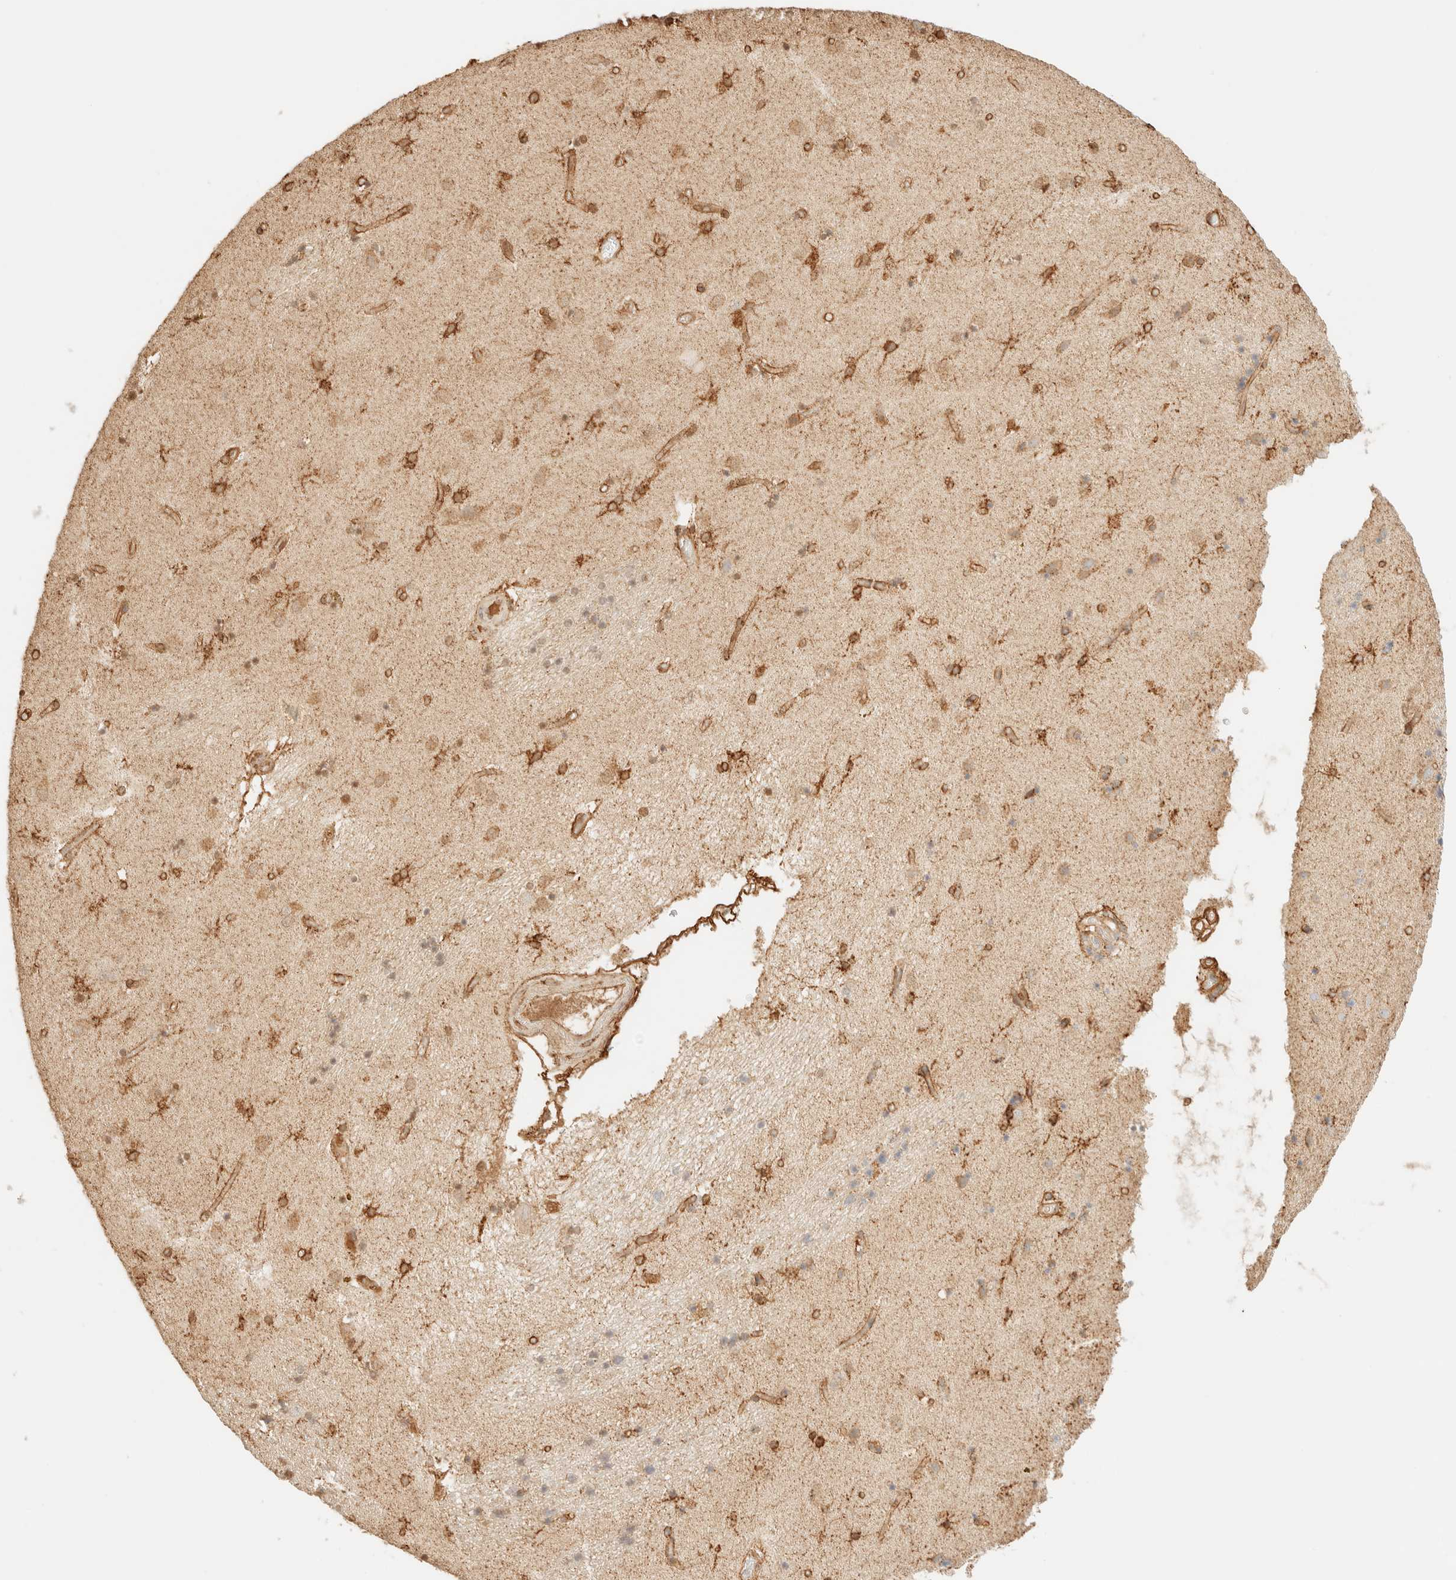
{"staining": {"intensity": "strong", "quantity": ">75%", "location": "cytoplasmic/membranous"}, "tissue": "caudate", "cell_type": "Glial cells", "image_type": "normal", "snomed": [{"axis": "morphology", "description": "Normal tissue, NOS"}, {"axis": "topography", "description": "Lateral ventricle wall"}], "caption": "Immunohistochemical staining of benign caudate displays strong cytoplasmic/membranous protein positivity in approximately >75% of glial cells. The staining was performed using DAB (3,3'-diaminobenzidine), with brown indicating positive protein expression. Nuclei are stained blue with hematoxylin.", "gene": "SPARCL1", "patient": {"sex": "male", "age": 70}}